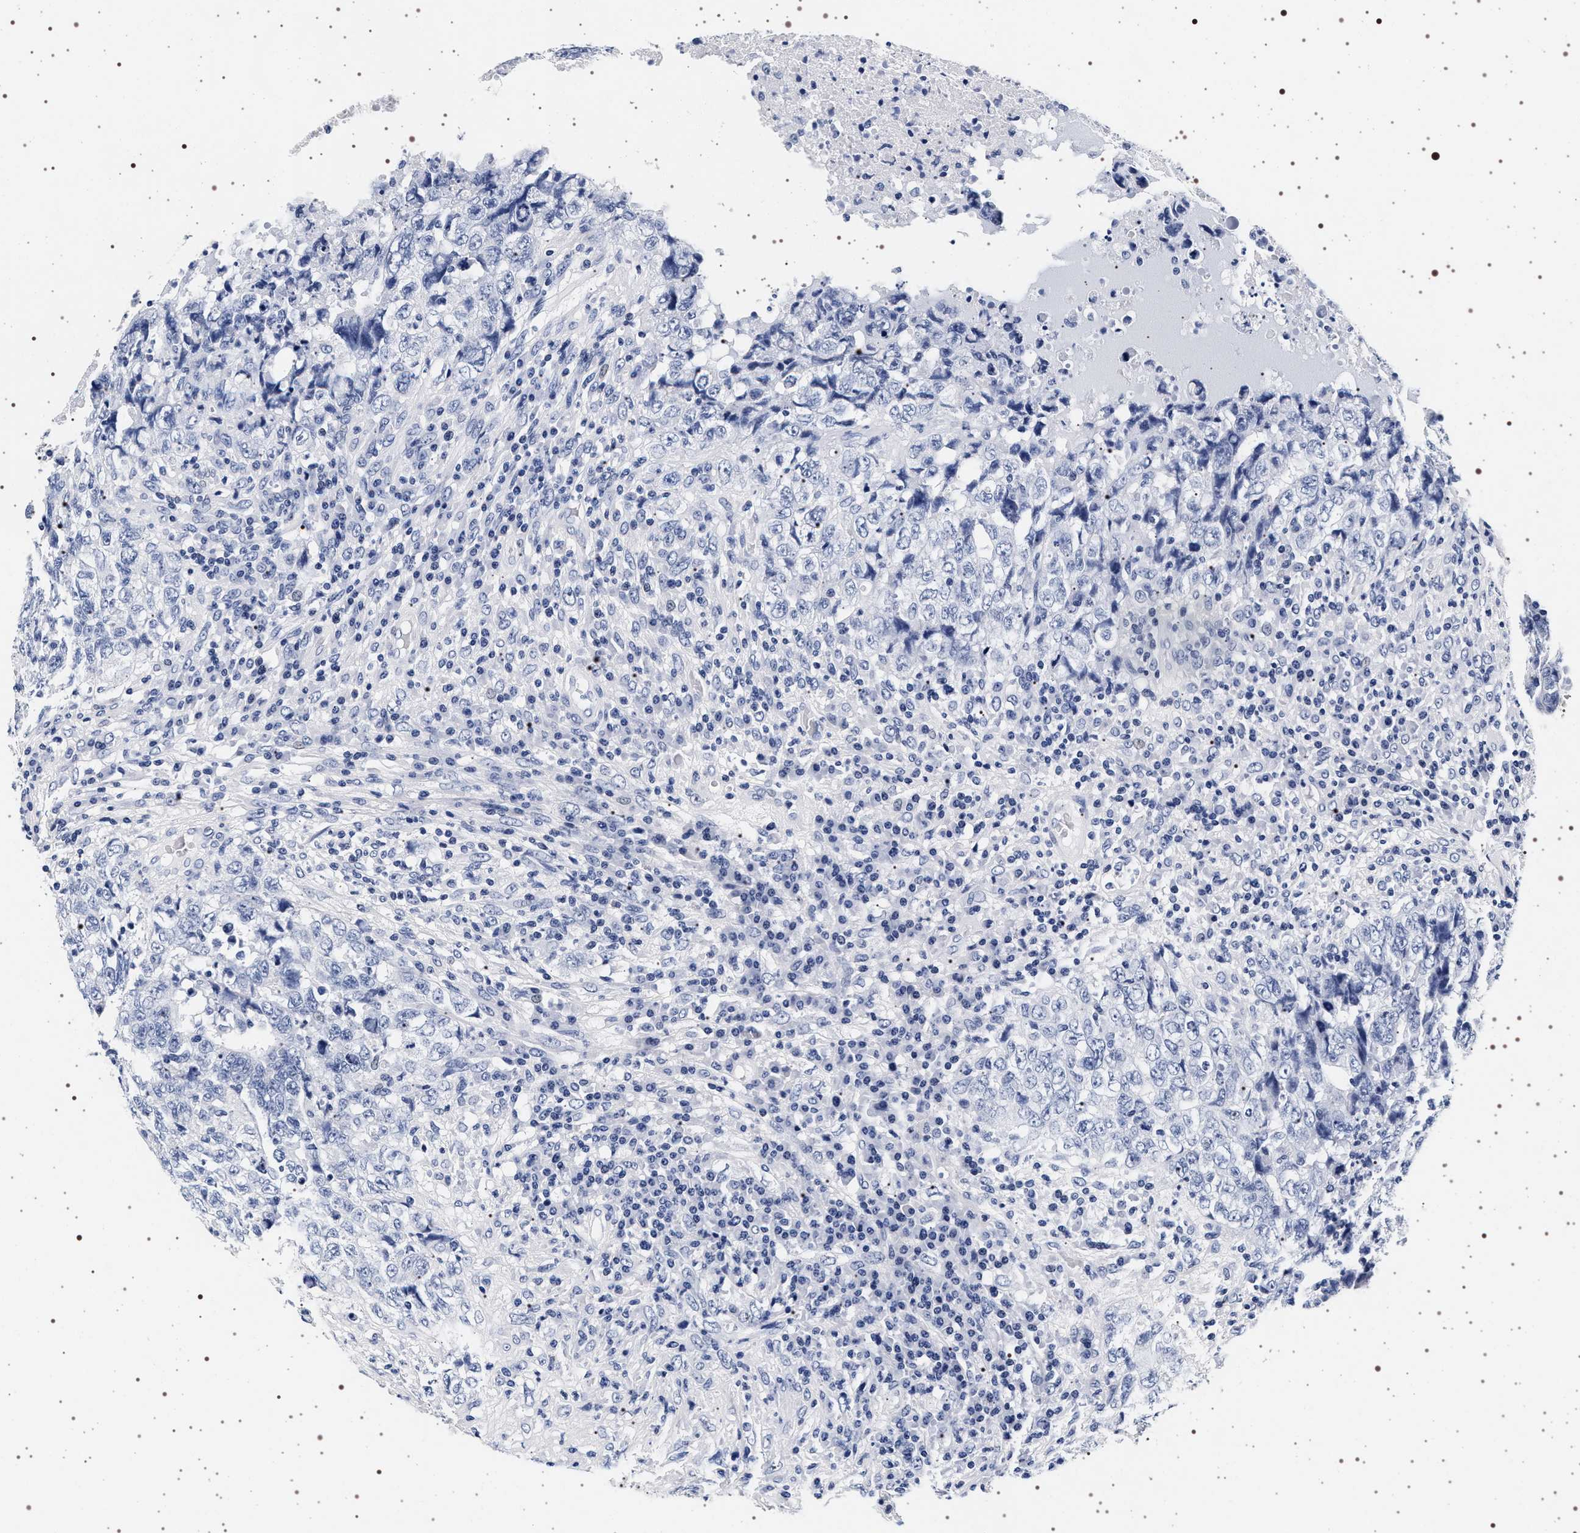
{"staining": {"intensity": "negative", "quantity": "none", "location": "none"}, "tissue": "testis cancer", "cell_type": "Tumor cells", "image_type": "cancer", "snomed": [{"axis": "morphology", "description": "Necrosis, NOS"}, {"axis": "morphology", "description": "Carcinoma, Embryonal, NOS"}, {"axis": "topography", "description": "Testis"}], "caption": "Micrograph shows no protein staining in tumor cells of testis cancer tissue.", "gene": "SYN1", "patient": {"sex": "male", "age": 19}}